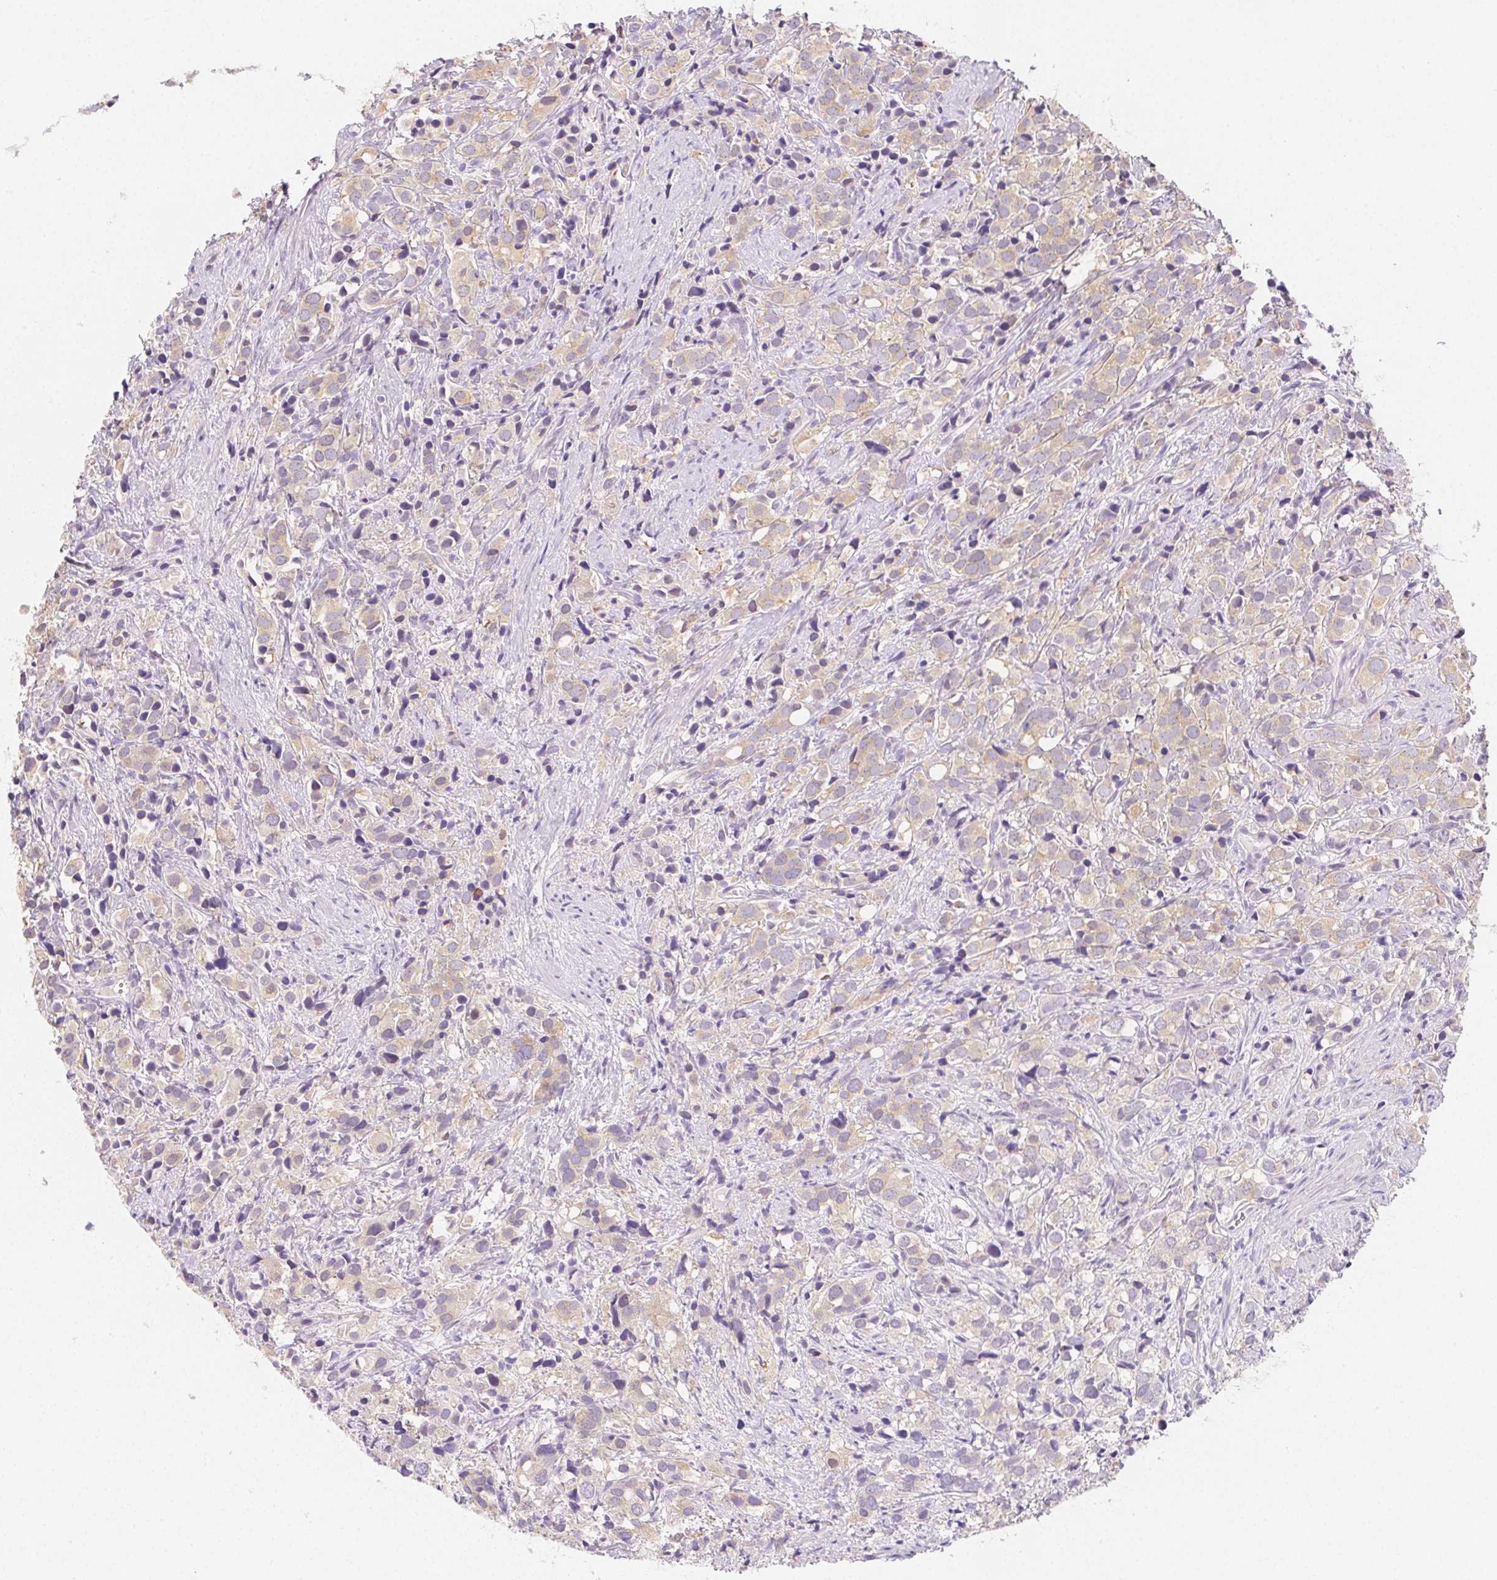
{"staining": {"intensity": "weak", "quantity": "25%-75%", "location": "cytoplasmic/membranous"}, "tissue": "prostate cancer", "cell_type": "Tumor cells", "image_type": "cancer", "snomed": [{"axis": "morphology", "description": "Adenocarcinoma, High grade"}, {"axis": "topography", "description": "Prostate"}], "caption": "Approximately 25%-75% of tumor cells in prostate cancer reveal weak cytoplasmic/membranous protein staining as visualized by brown immunohistochemical staining.", "gene": "ZBBX", "patient": {"sex": "male", "age": 86}}